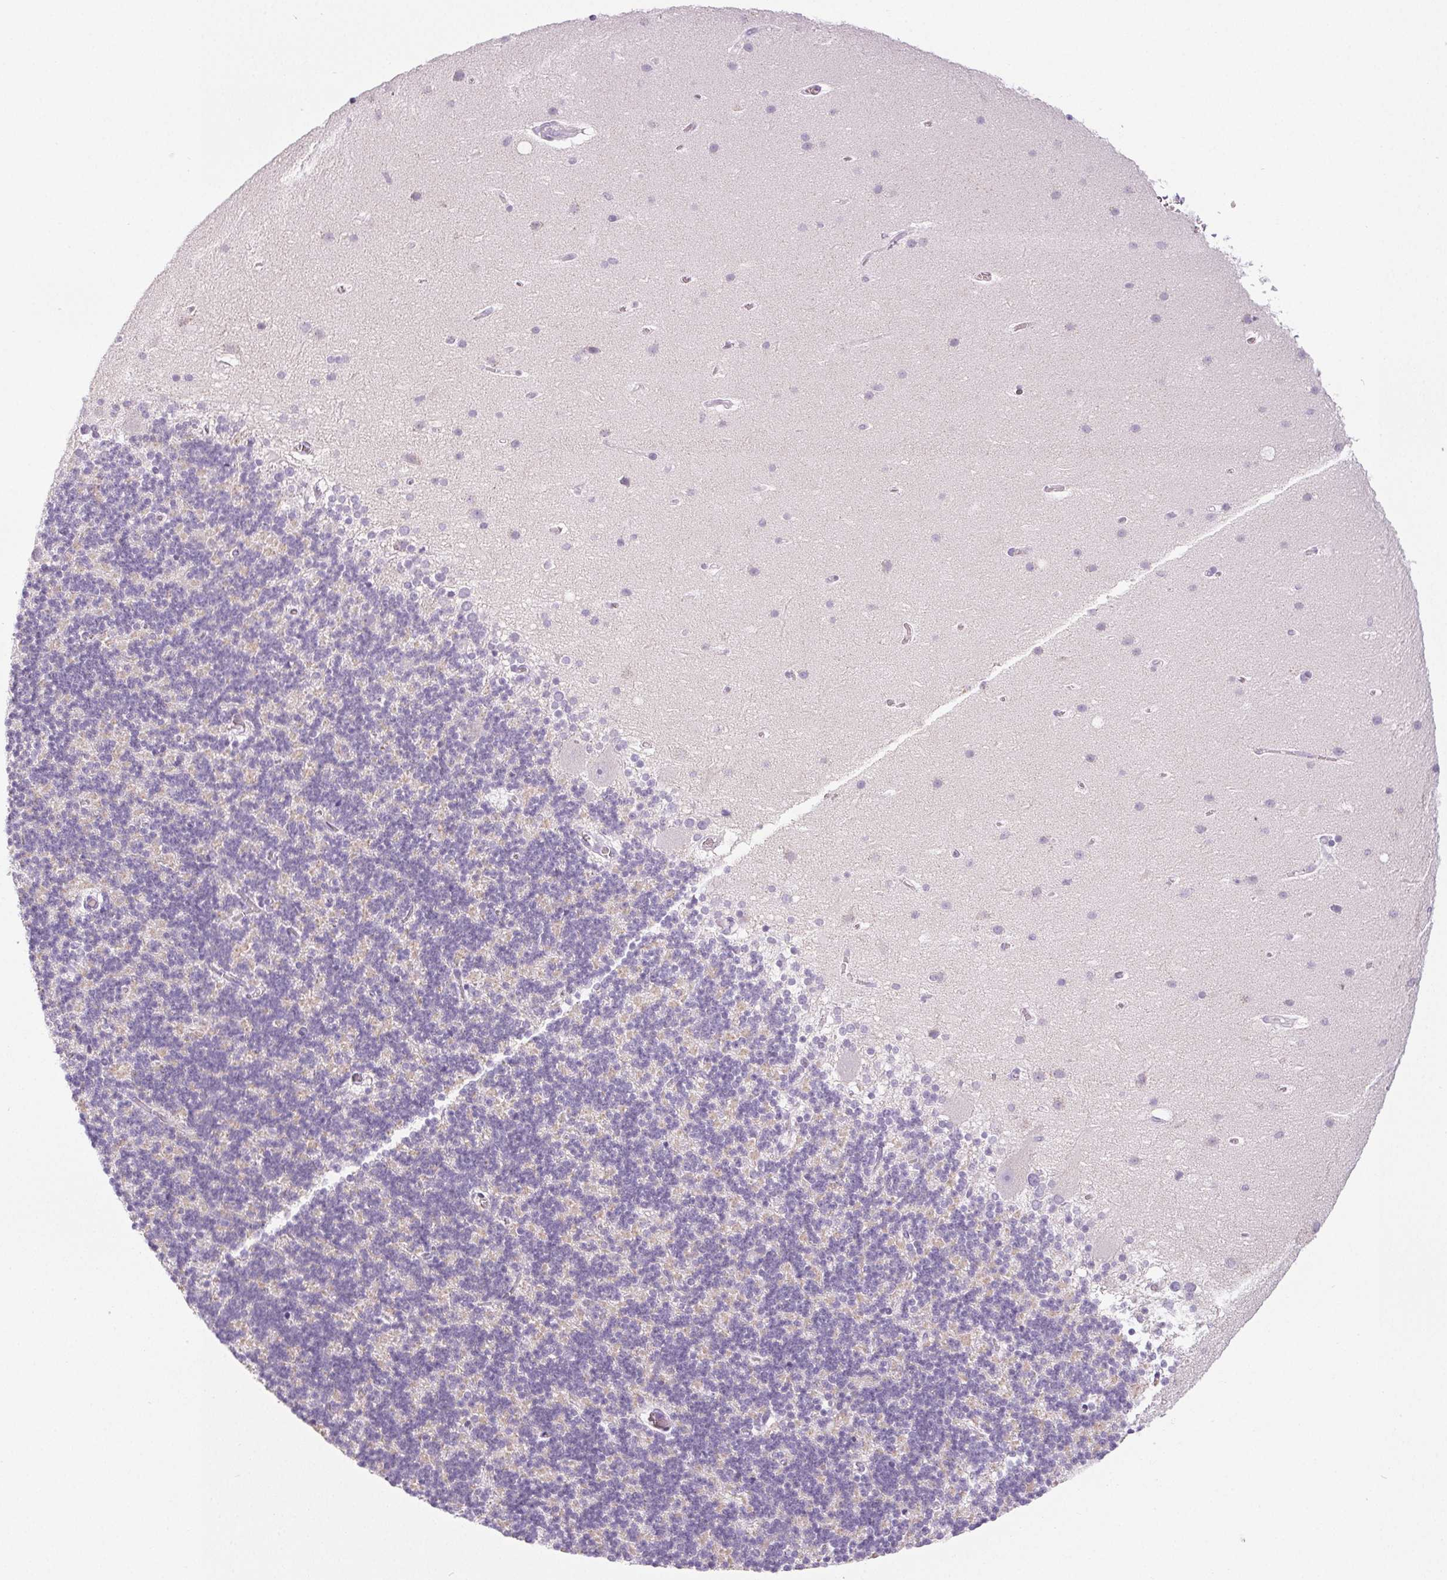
{"staining": {"intensity": "weak", "quantity": "25%-75%", "location": "cytoplasmic/membranous"}, "tissue": "cerebellum", "cell_type": "Cells in granular layer", "image_type": "normal", "snomed": [{"axis": "morphology", "description": "Normal tissue, NOS"}, {"axis": "topography", "description": "Cerebellum"}], "caption": "Immunohistochemistry photomicrograph of unremarkable human cerebellum stained for a protein (brown), which displays low levels of weak cytoplasmic/membranous staining in about 25%-75% of cells in granular layer.", "gene": "COL7A1", "patient": {"sex": "male", "age": 70}}